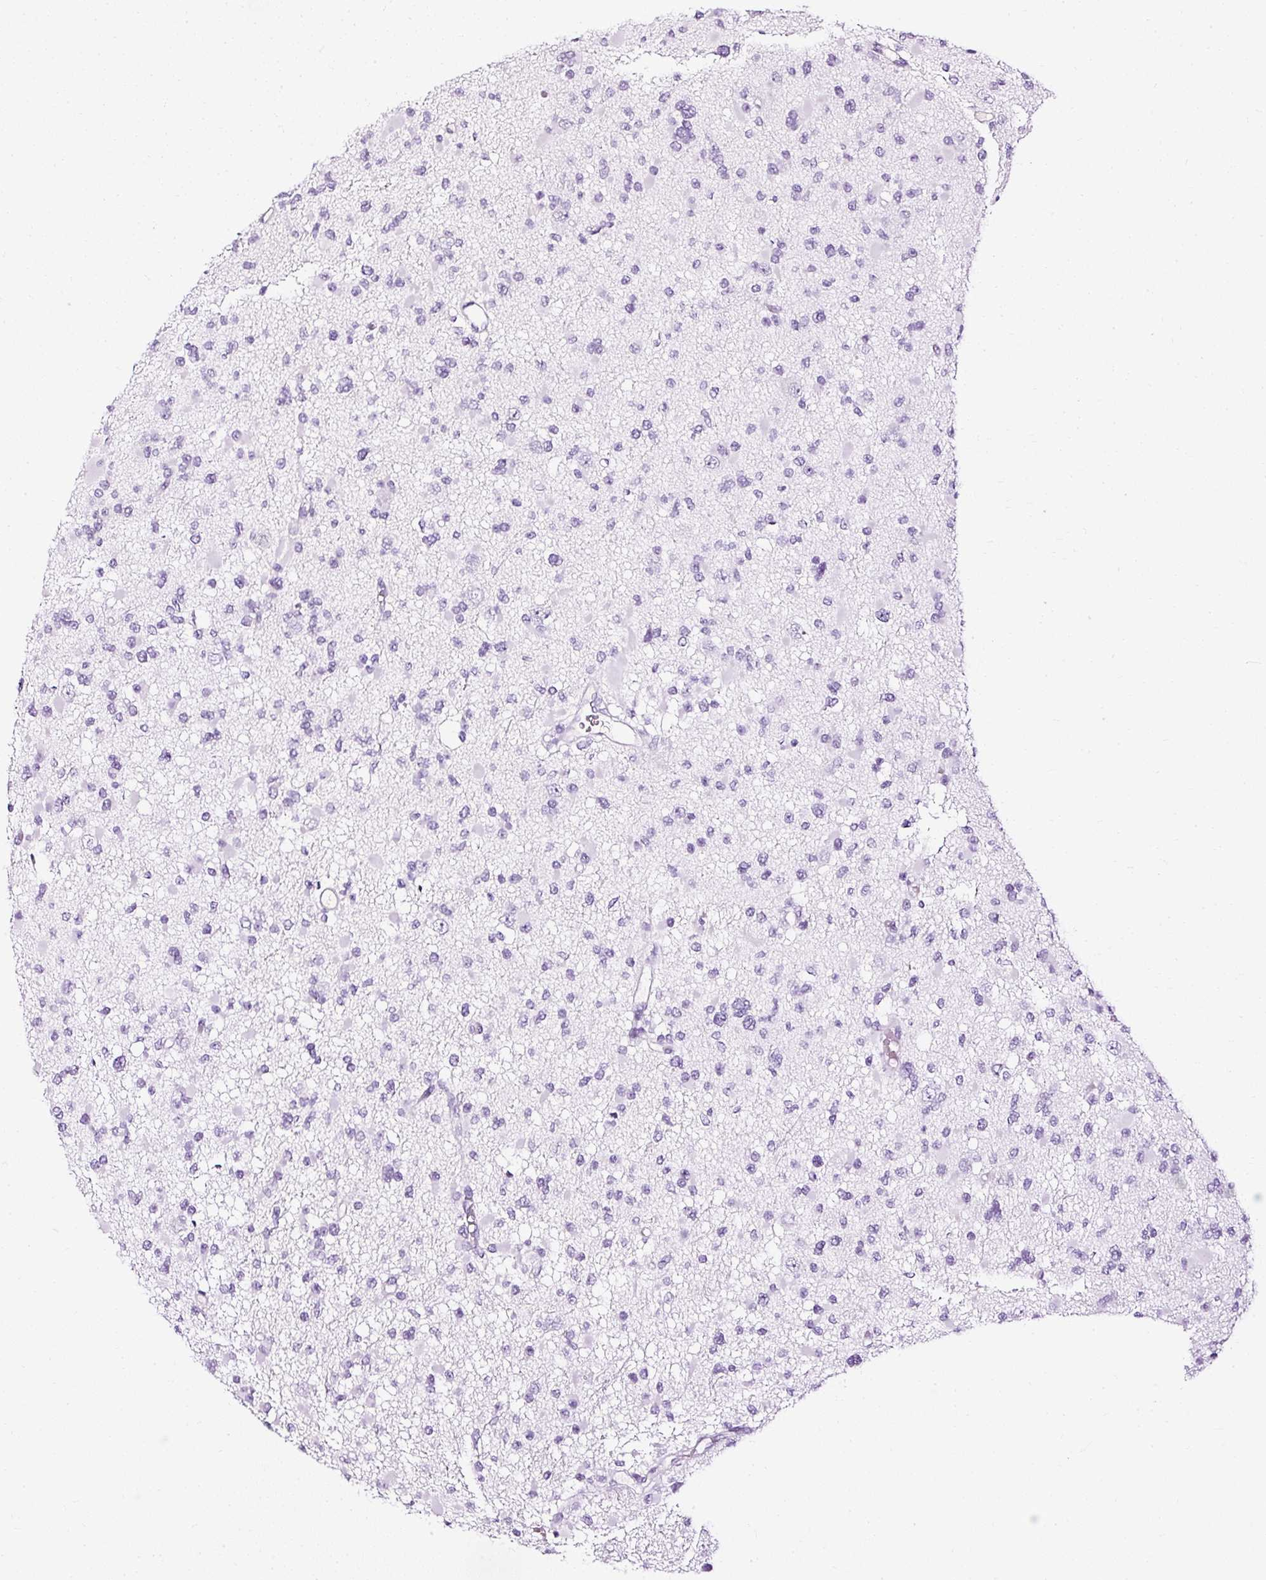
{"staining": {"intensity": "negative", "quantity": "none", "location": "none"}, "tissue": "glioma", "cell_type": "Tumor cells", "image_type": "cancer", "snomed": [{"axis": "morphology", "description": "Glioma, malignant, Low grade"}, {"axis": "topography", "description": "Brain"}], "caption": "Micrograph shows no significant protein staining in tumor cells of malignant glioma (low-grade). Nuclei are stained in blue.", "gene": "ATP2A1", "patient": {"sex": "female", "age": 22}}